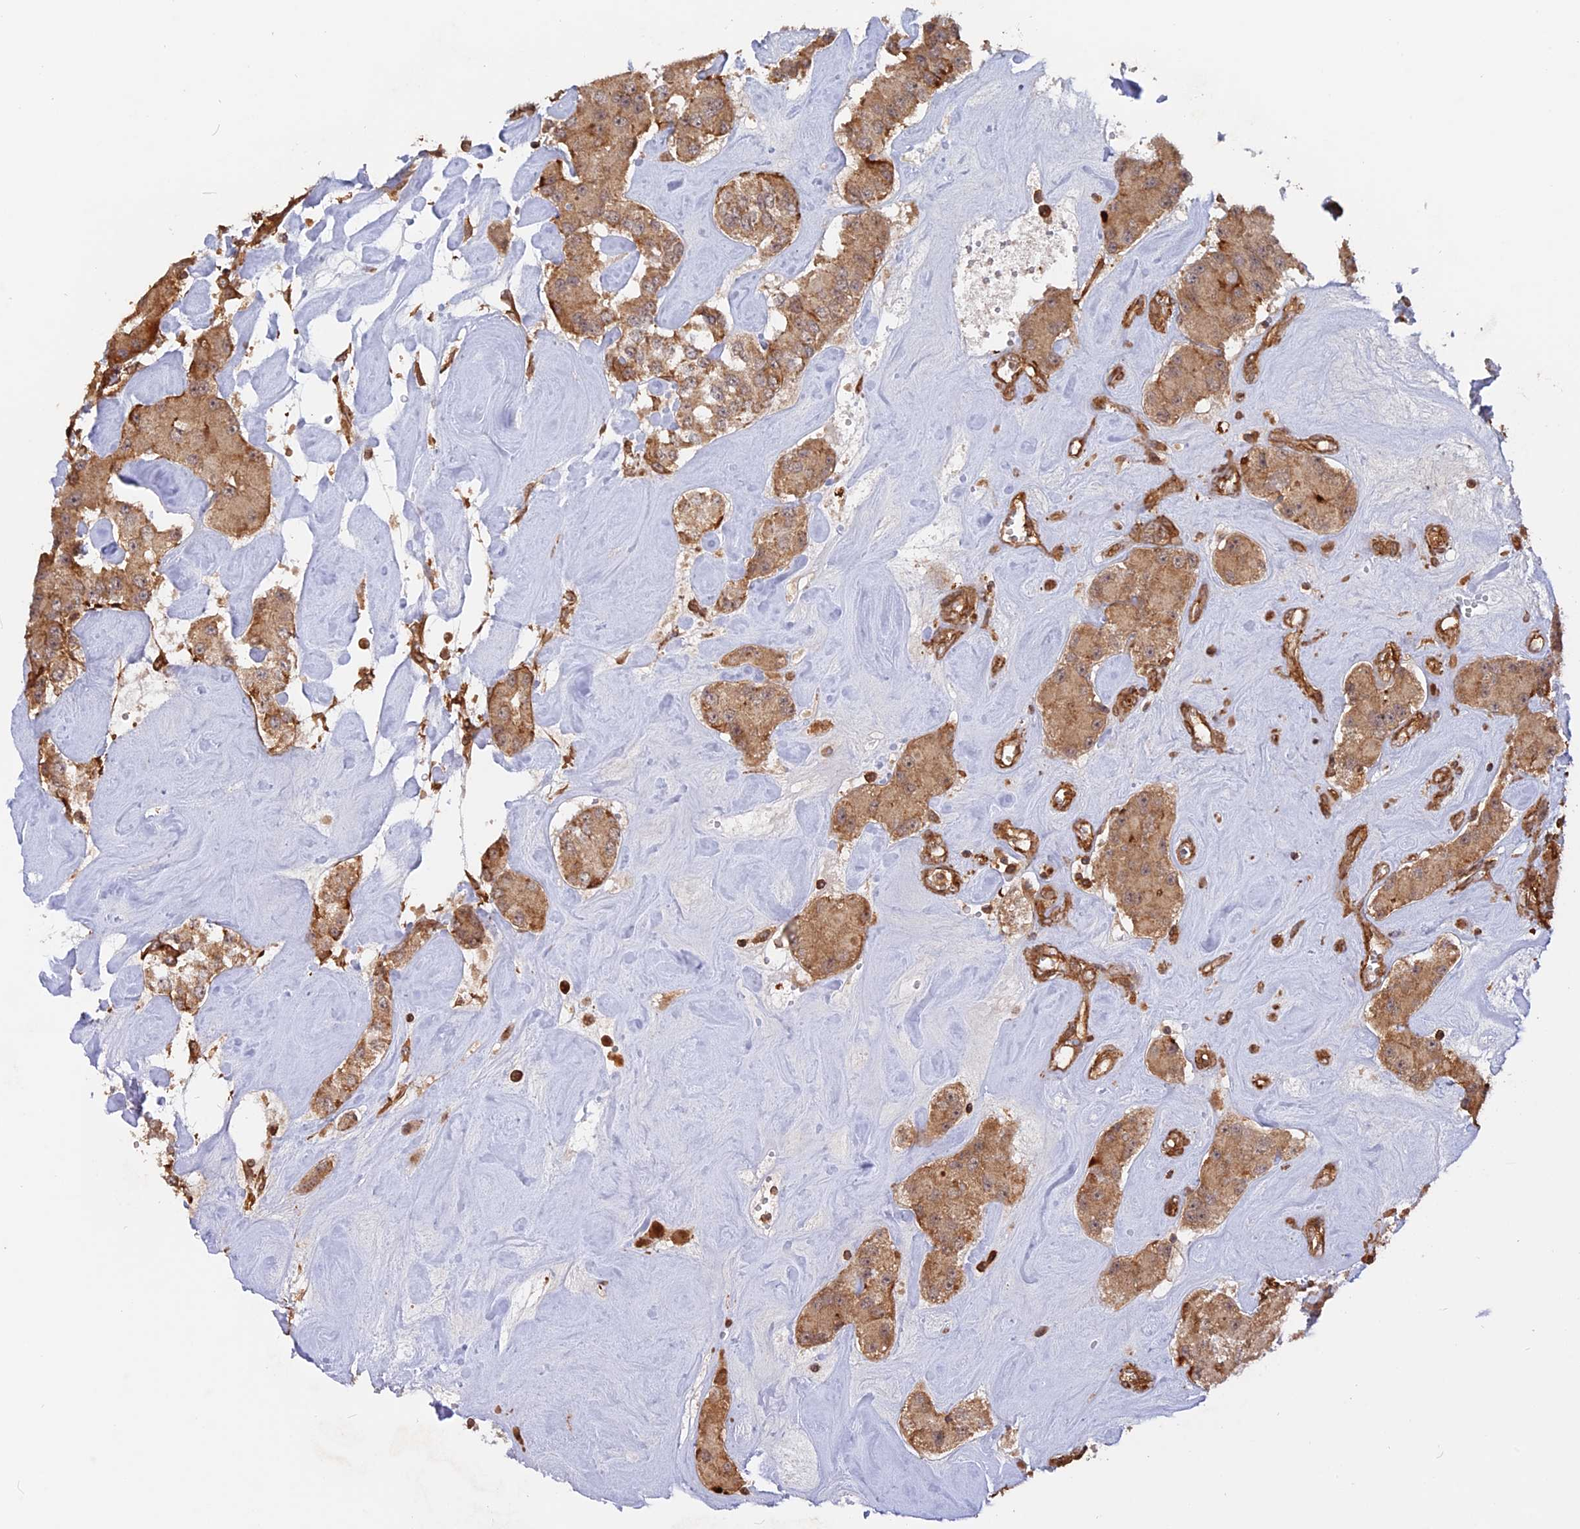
{"staining": {"intensity": "moderate", "quantity": ">75%", "location": "cytoplasmic/membranous"}, "tissue": "carcinoid", "cell_type": "Tumor cells", "image_type": "cancer", "snomed": [{"axis": "morphology", "description": "Carcinoid, malignant, NOS"}, {"axis": "topography", "description": "Pancreas"}], "caption": "Protein staining of malignant carcinoid tissue exhibits moderate cytoplasmic/membranous staining in about >75% of tumor cells.", "gene": "CCDC174", "patient": {"sex": "male", "age": 41}}